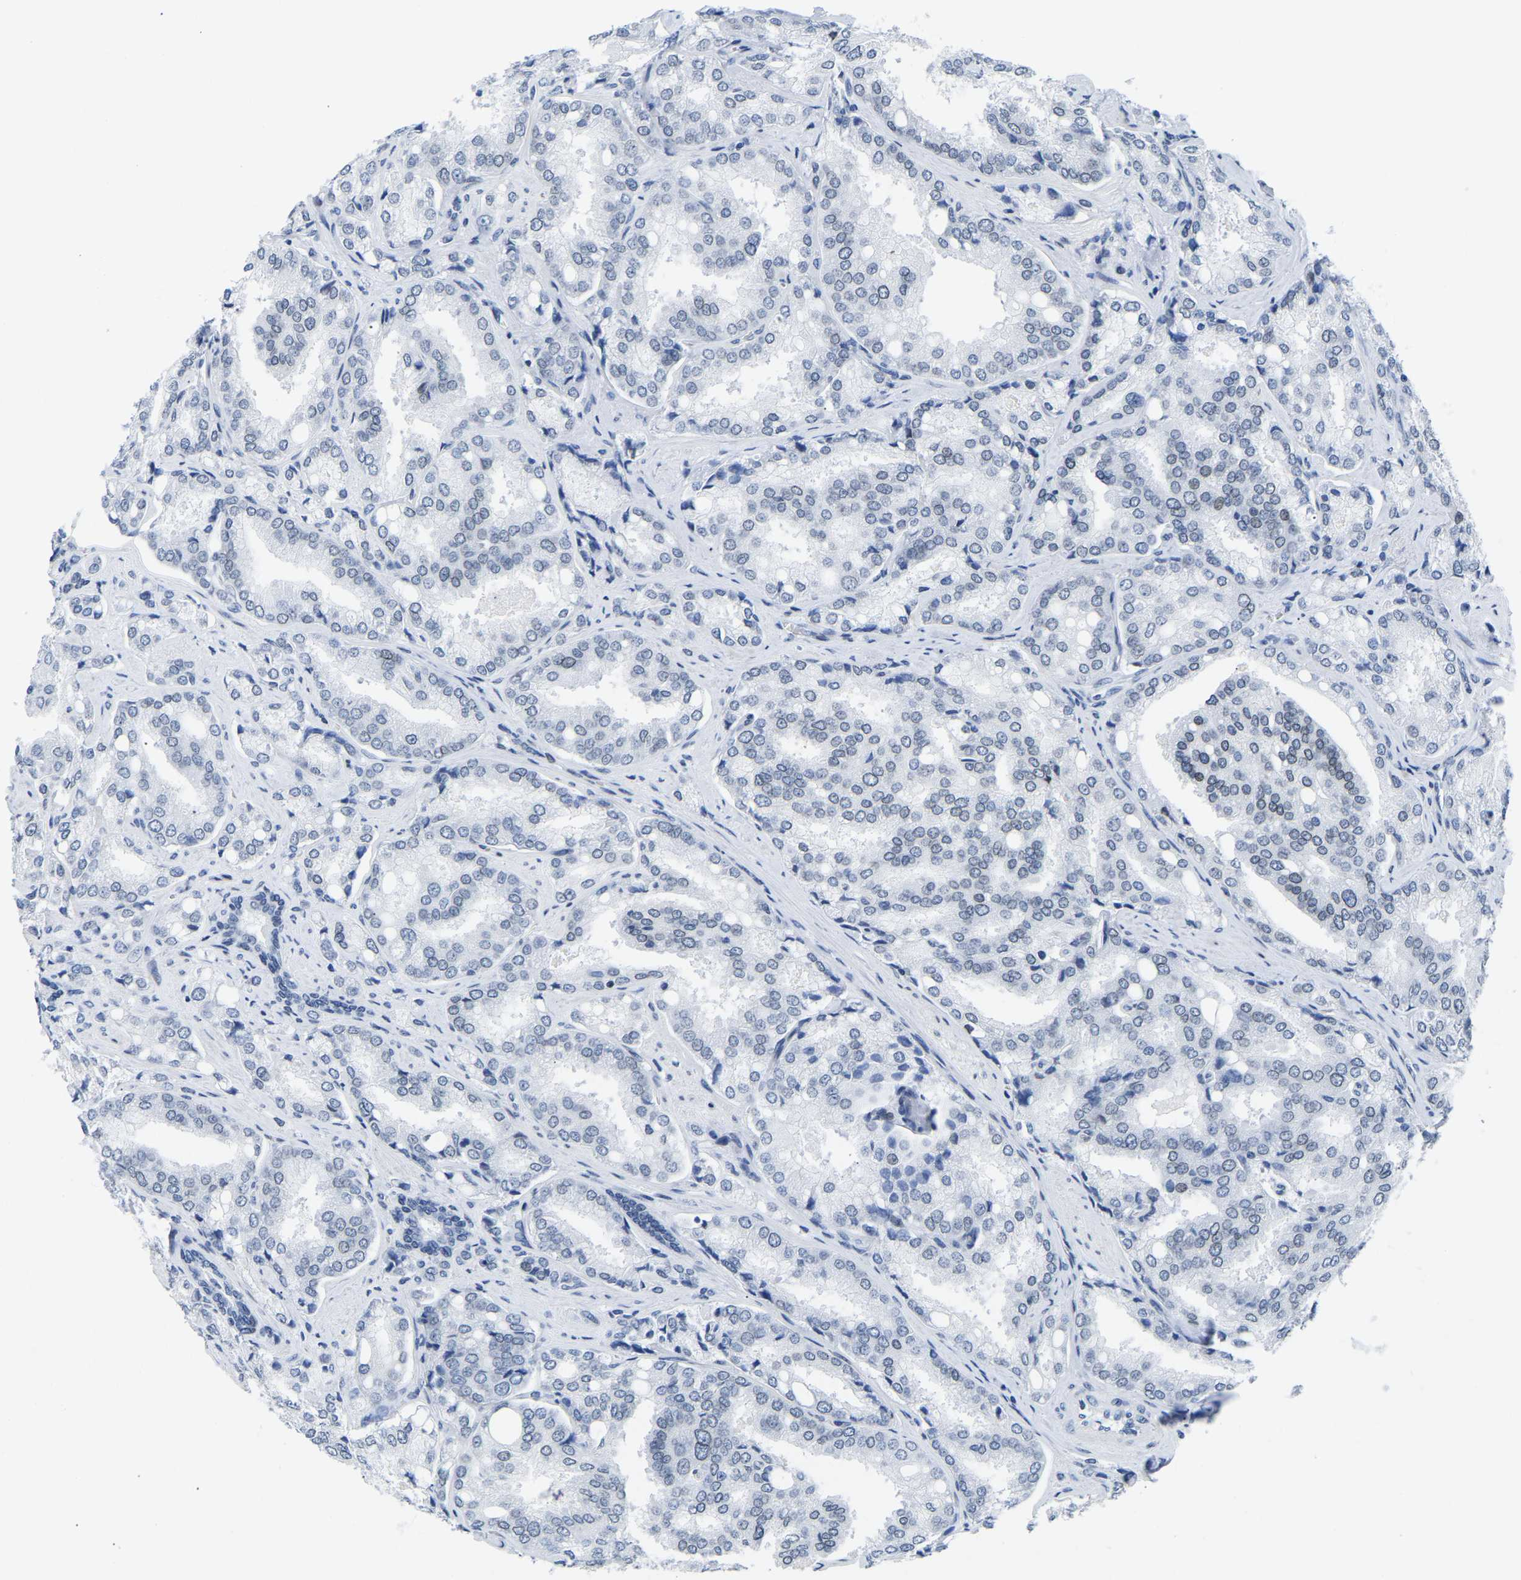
{"staining": {"intensity": "negative", "quantity": "none", "location": "none"}, "tissue": "prostate cancer", "cell_type": "Tumor cells", "image_type": "cancer", "snomed": [{"axis": "morphology", "description": "Adenocarcinoma, High grade"}, {"axis": "topography", "description": "Prostate"}], "caption": "Immunohistochemistry (IHC) micrograph of neoplastic tissue: adenocarcinoma (high-grade) (prostate) stained with DAB shows no significant protein positivity in tumor cells.", "gene": "UPK3A", "patient": {"sex": "male", "age": 50}}